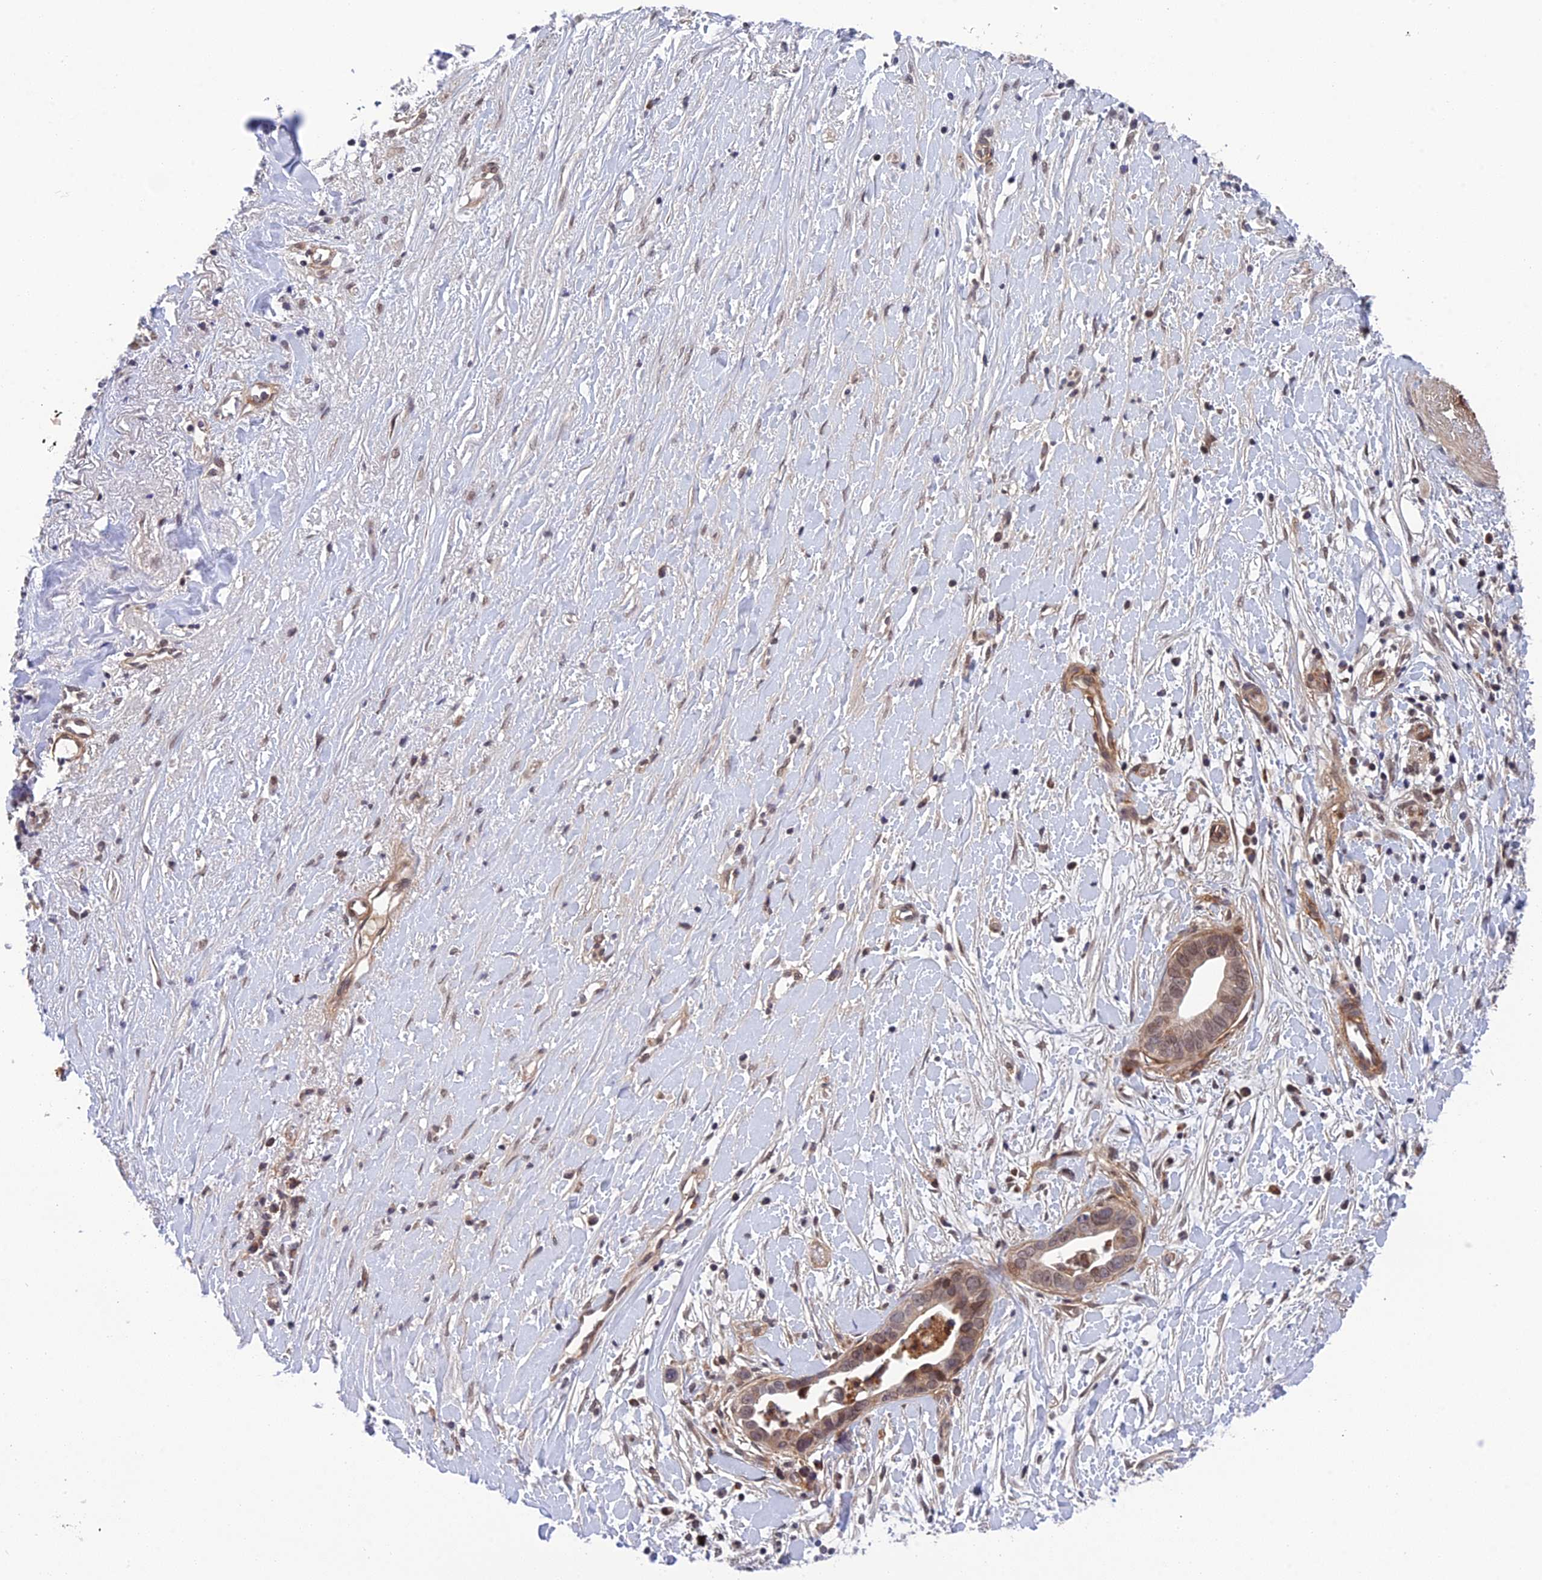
{"staining": {"intensity": "weak", "quantity": ">75%", "location": "cytoplasmic/membranous,nuclear"}, "tissue": "liver cancer", "cell_type": "Tumor cells", "image_type": "cancer", "snomed": [{"axis": "morphology", "description": "Cholangiocarcinoma"}, {"axis": "topography", "description": "Liver"}], "caption": "Protein staining of cholangiocarcinoma (liver) tissue reveals weak cytoplasmic/membranous and nuclear positivity in approximately >75% of tumor cells. (Brightfield microscopy of DAB IHC at high magnification).", "gene": "REXO1", "patient": {"sex": "female", "age": 79}}